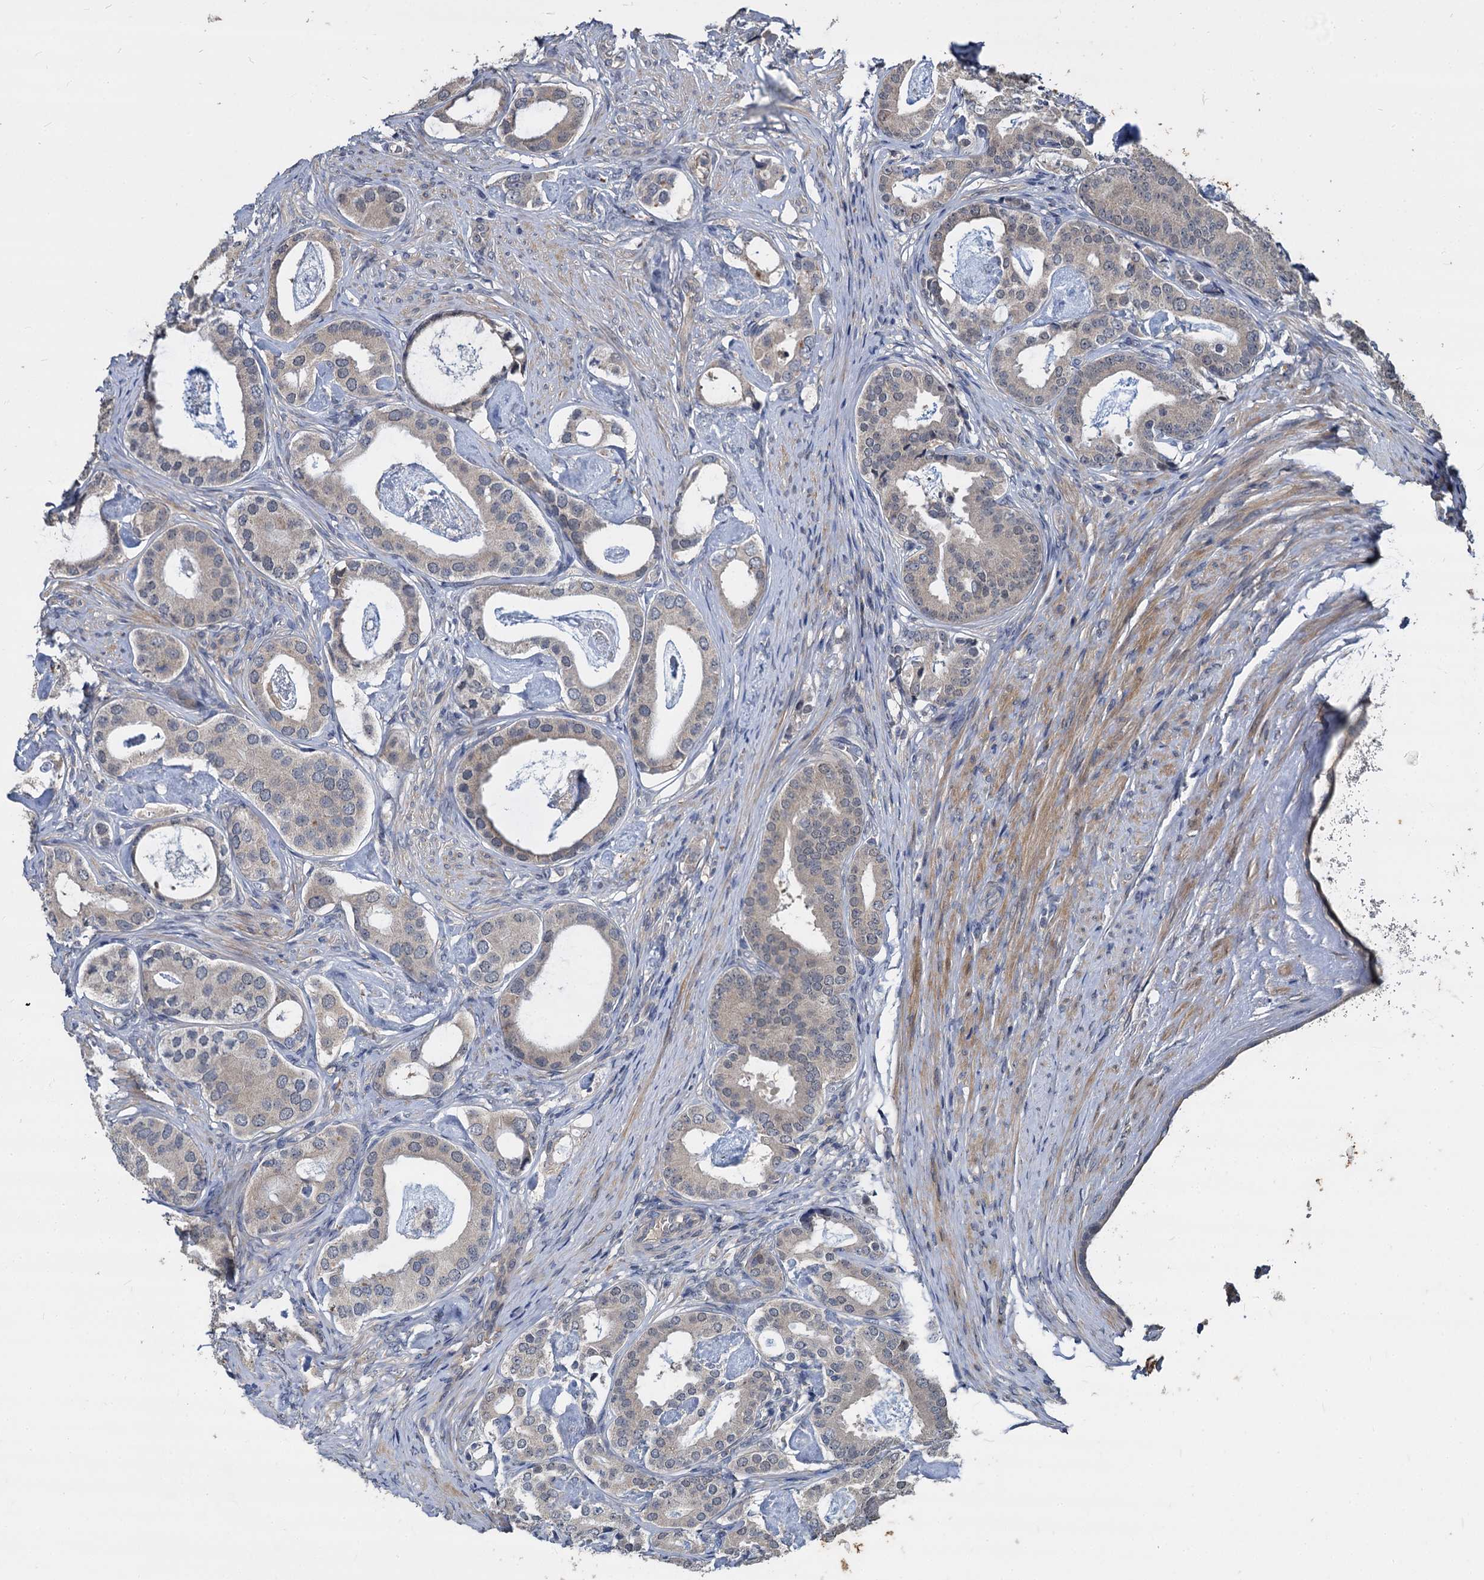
{"staining": {"intensity": "negative", "quantity": "none", "location": "none"}, "tissue": "prostate cancer", "cell_type": "Tumor cells", "image_type": "cancer", "snomed": [{"axis": "morphology", "description": "Adenocarcinoma, Low grade"}, {"axis": "topography", "description": "Prostate"}], "caption": "Immunohistochemistry of human prostate cancer (adenocarcinoma (low-grade)) exhibits no positivity in tumor cells.", "gene": "CCDC184", "patient": {"sex": "male", "age": 71}}